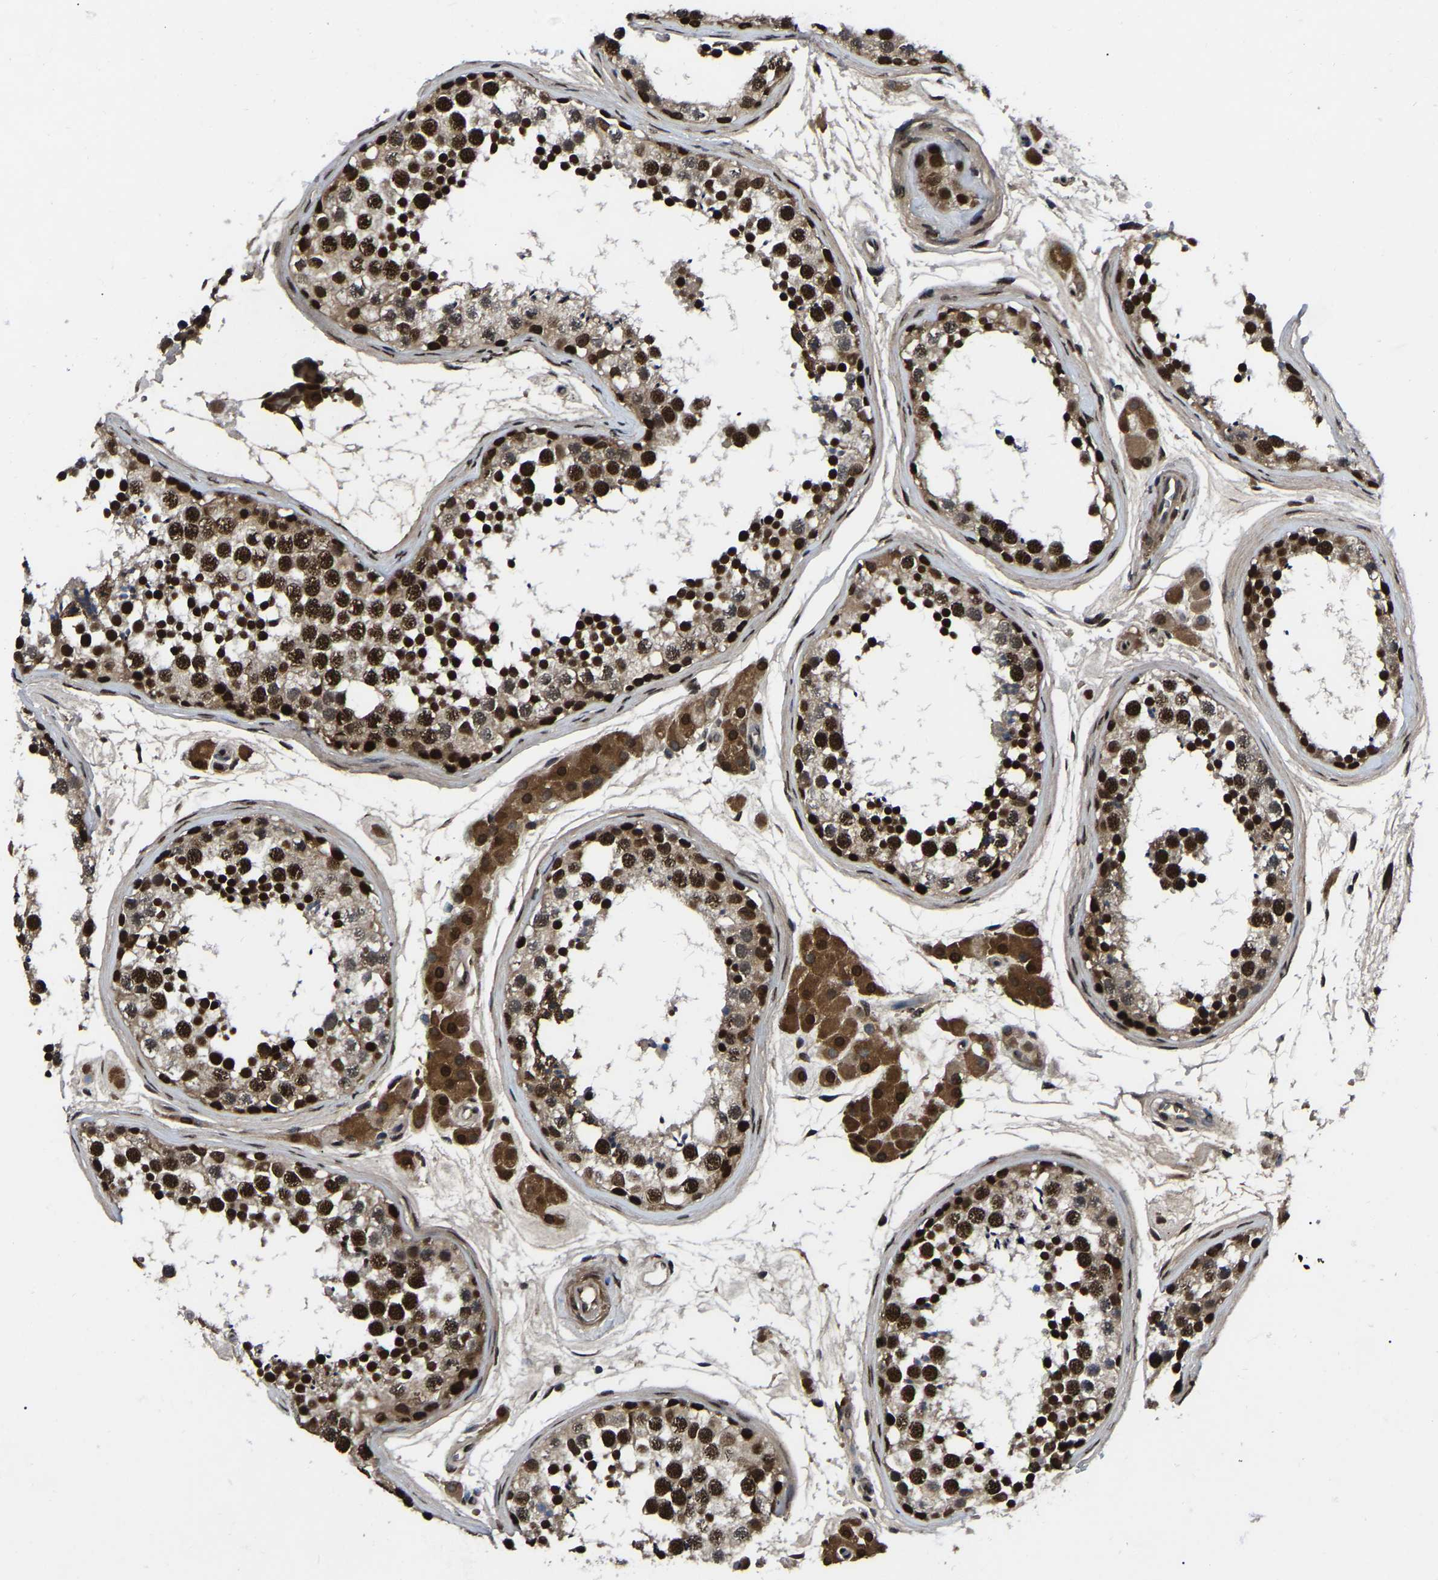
{"staining": {"intensity": "strong", "quantity": ">75%", "location": "nuclear"}, "tissue": "testis", "cell_type": "Cells in seminiferous ducts", "image_type": "normal", "snomed": [{"axis": "morphology", "description": "Normal tissue, NOS"}, {"axis": "topography", "description": "Testis"}], "caption": "This is an image of immunohistochemistry (IHC) staining of unremarkable testis, which shows strong staining in the nuclear of cells in seminiferous ducts.", "gene": "TRIM35", "patient": {"sex": "male", "age": 56}}